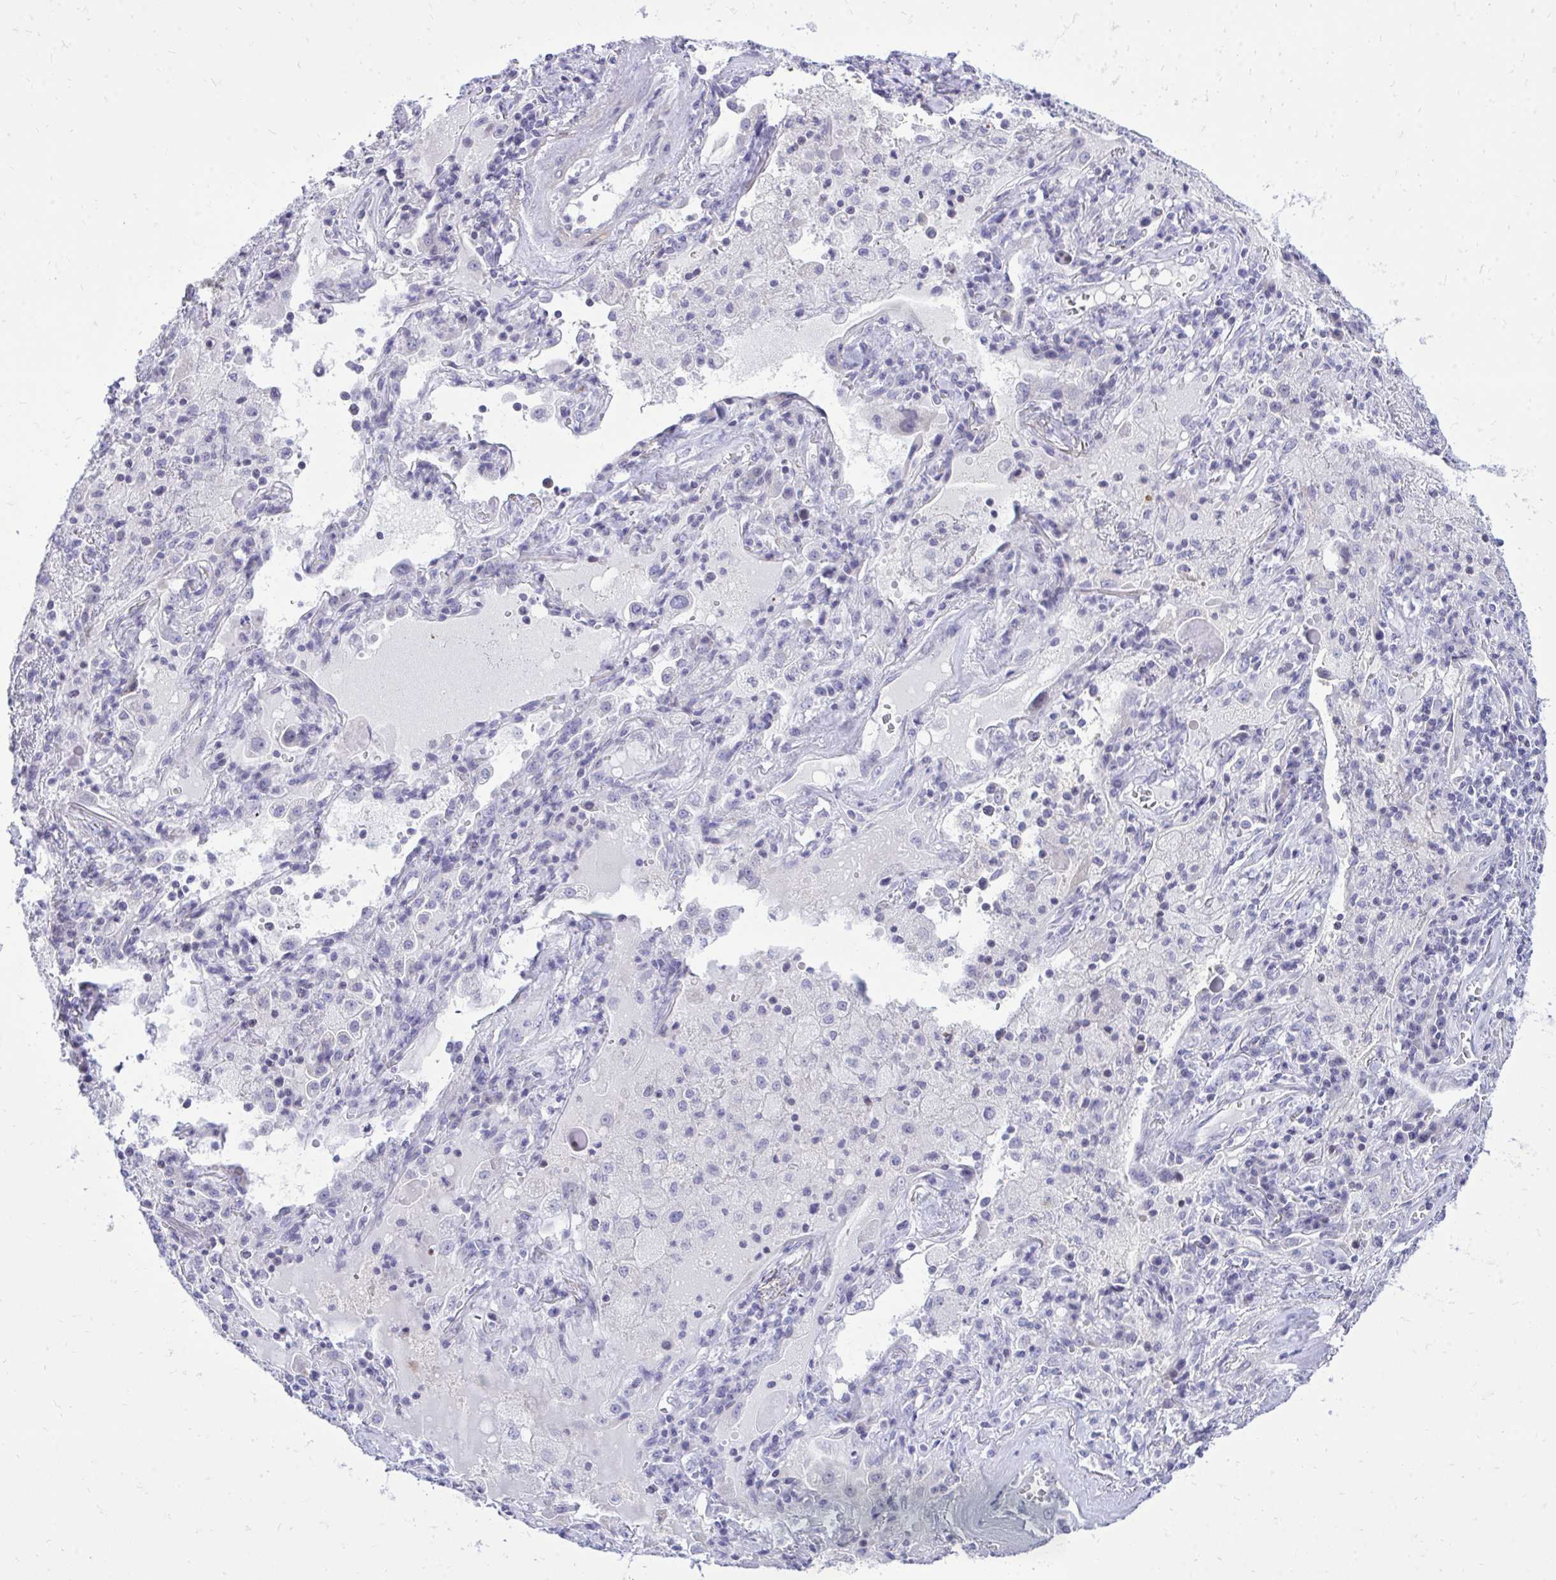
{"staining": {"intensity": "negative", "quantity": "none", "location": "none"}, "tissue": "lung cancer", "cell_type": "Tumor cells", "image_type": "cancer", "snomed": [{"axis": "morphology", "description": "Squamous cell carcinoma, NOS"}, {"axis": "topography", "description": "Lung"}], "caption": "Immunohistochemical staining of human lung cancer (squamous cell carcinoma) exhibits no significant staining in tumor cells.", "gene": "GABRA1", "patient": {"sex": "male", "age": 71}}